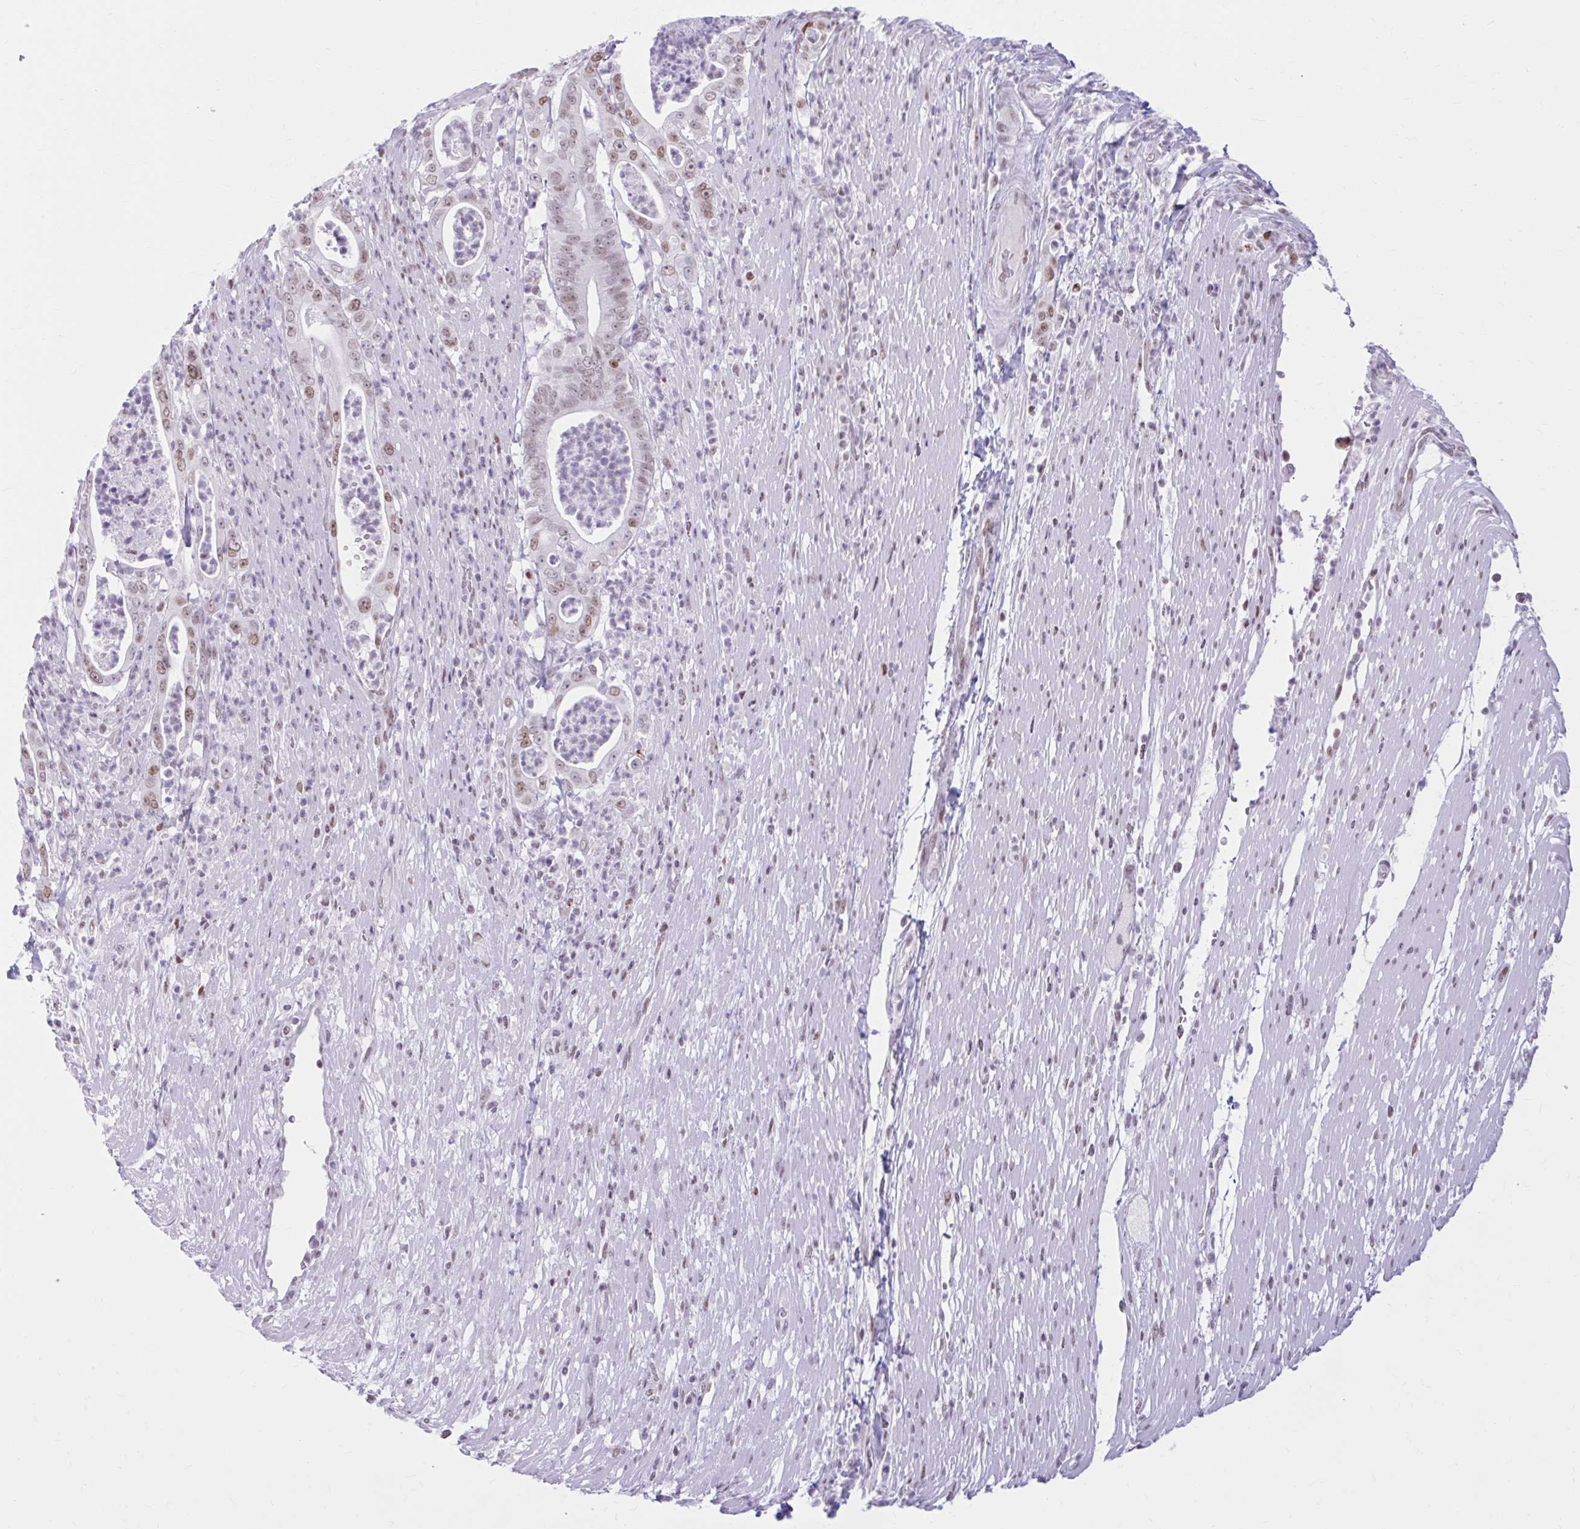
{"staining": {"intensity": "moderate", "quantity": "25%-75%", "location": "nuclear"}, "tissue": "pancreatic cancer", "cell_type": "Tumor cells", "image_type": "cancer", "snomed": [{"axis": "morphology", "description": "Adenocarcinoma, NOS"}, {"axis": "topography", "description": "Pancreas"}], "caption": "Adenocarcinoma (pancreatic) tissue demonstrates moderate nuclear expression in approximately 25%-75% of tumor cells, visualized by immunohistochemistry.", "gene": "PABIR1", "patient": {"sex": "male", "age": 71}}